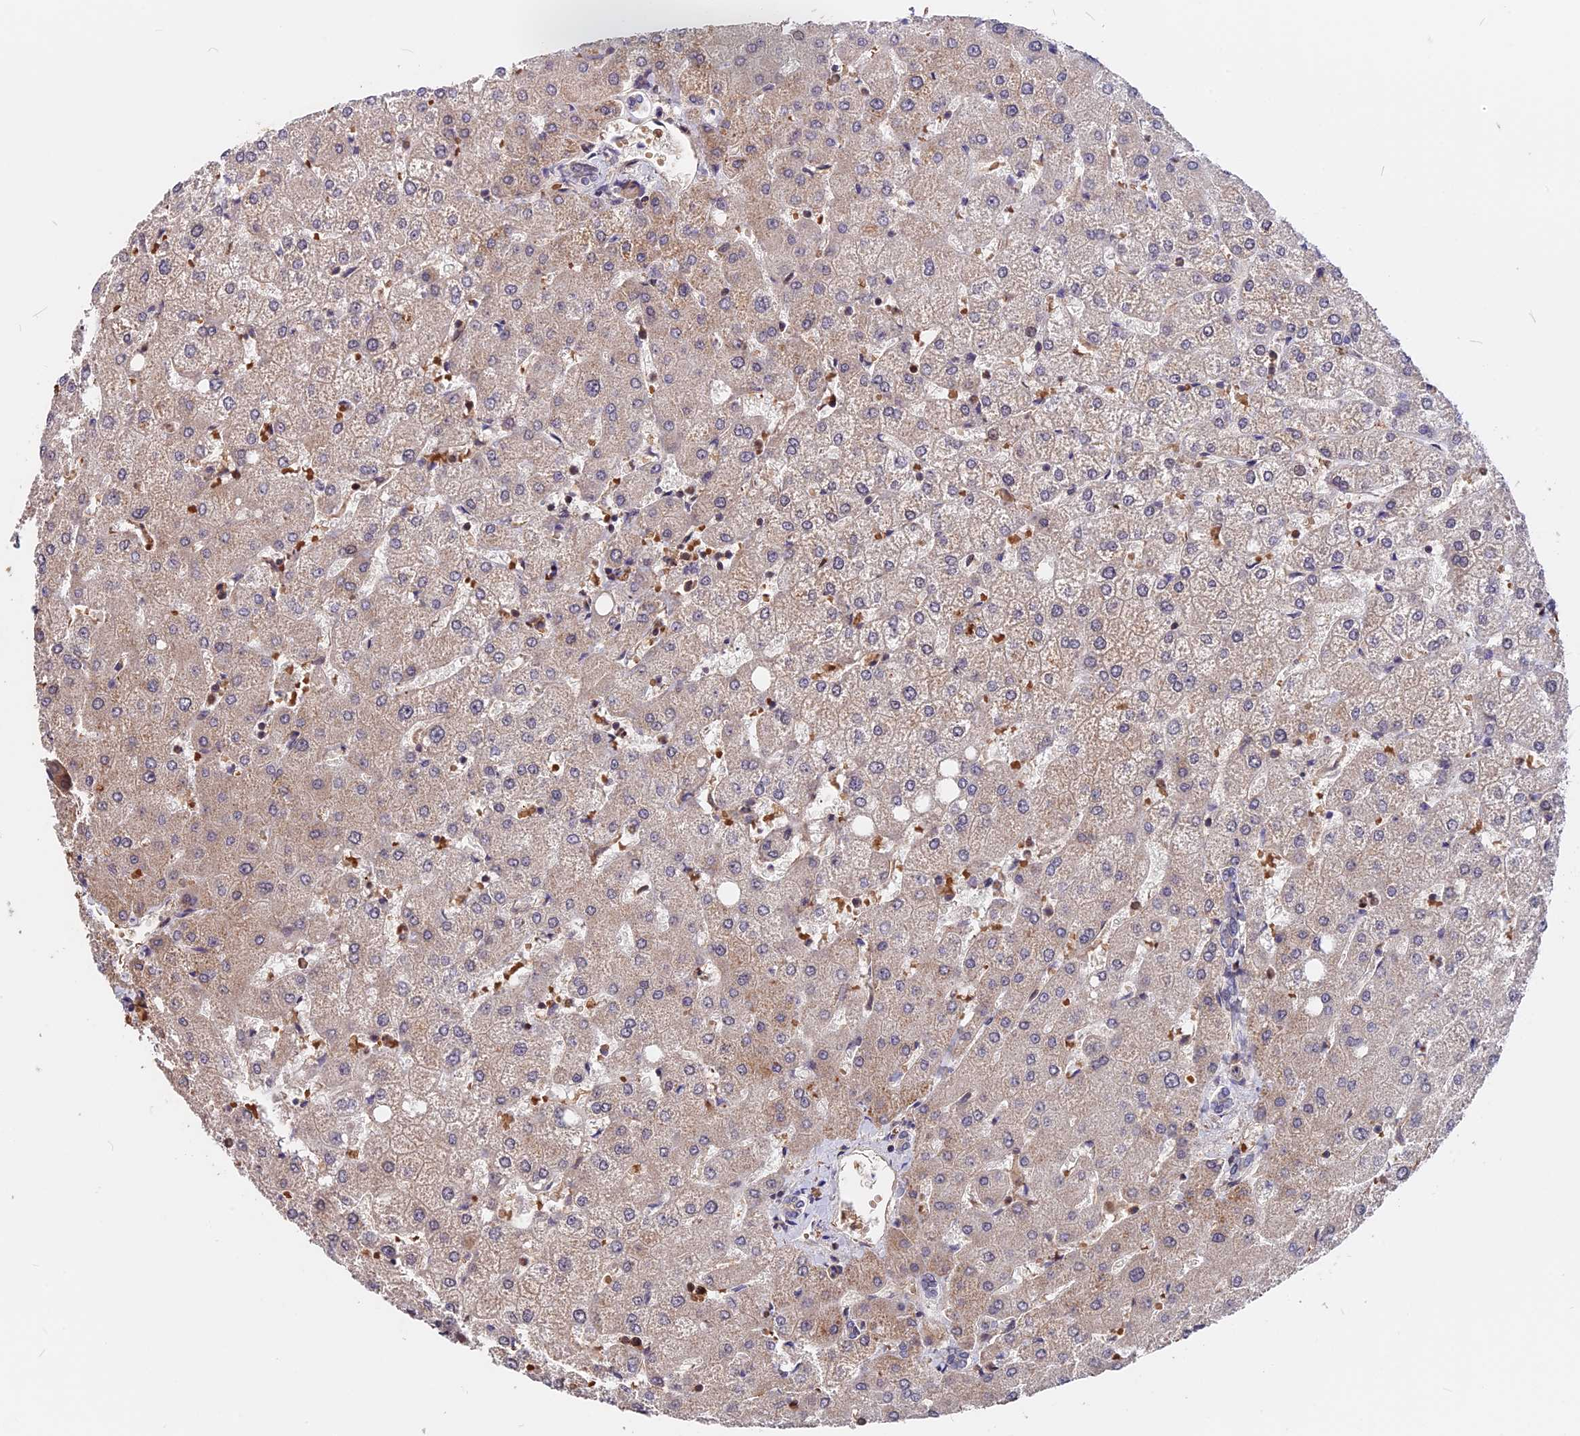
{"staining": {"intensity": "negative", "quantity": "none", "location": "none"}, "tissue": "liver", "cell_type": "Cholangiocytes", "image_type": "normal", "snomed": [{"axis": "morphology", "description": "Normal tissue, NOS"}, {"axis": "topography", "description": "Liver"}], "caption": "The immunohistochemistry (IHC) image has no significant expression in cholangiocytes of liver. The staining is performed using DAB (3,3'-diaminobenzidine) brown chromogen with nuclei counter-stained in using hematoxylin.", "gene": "ZC3H10", "patient": {"sex": "female", "age": 54}}